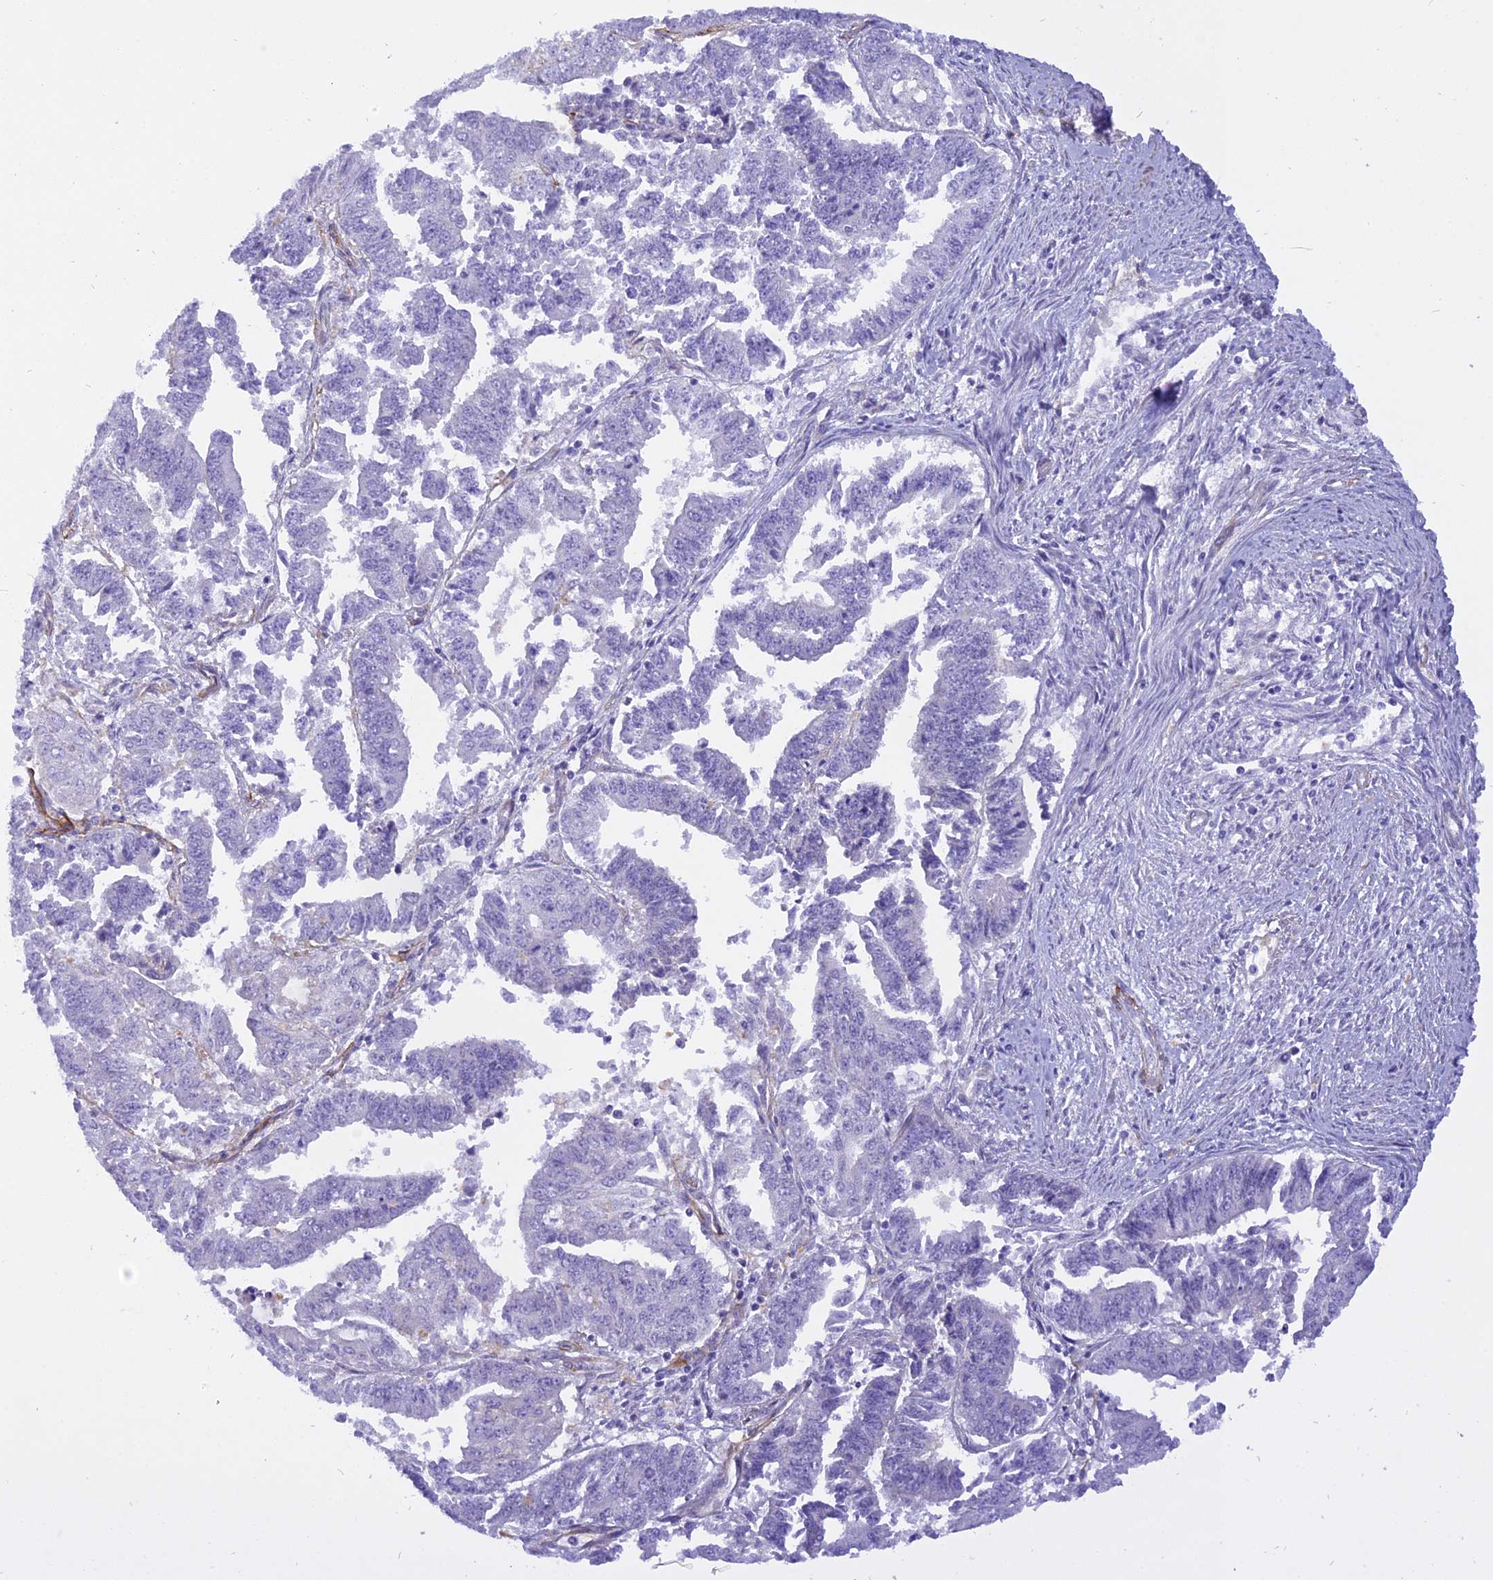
{"staining": {"intensity": "negative", "quantity": "none", "location": "none"}, "tissue": "endometrial cancer", "cell_type": "Tumor cells", "image_type": "cancer", "snomed": [{"axis": "morphology", "description": "Adenocarcinoma, NOS"}, {"axis": "topography", "description": "Endometrium"}], "caption": "IHC photomicrograph of neoplastic tissue: adenocarcinoma (endometrial) stained with DAB (3,3'-diaminobenzidine) reveals no significant protein positivity in tumor cells. The staining is performed using DAB (3,3'-diaminobenzidine) brown chromogen with nuclei counter-stained in using hematoxylin.", "gene": "TRIM3", "patient": {"sex": "female", "age": 73}}